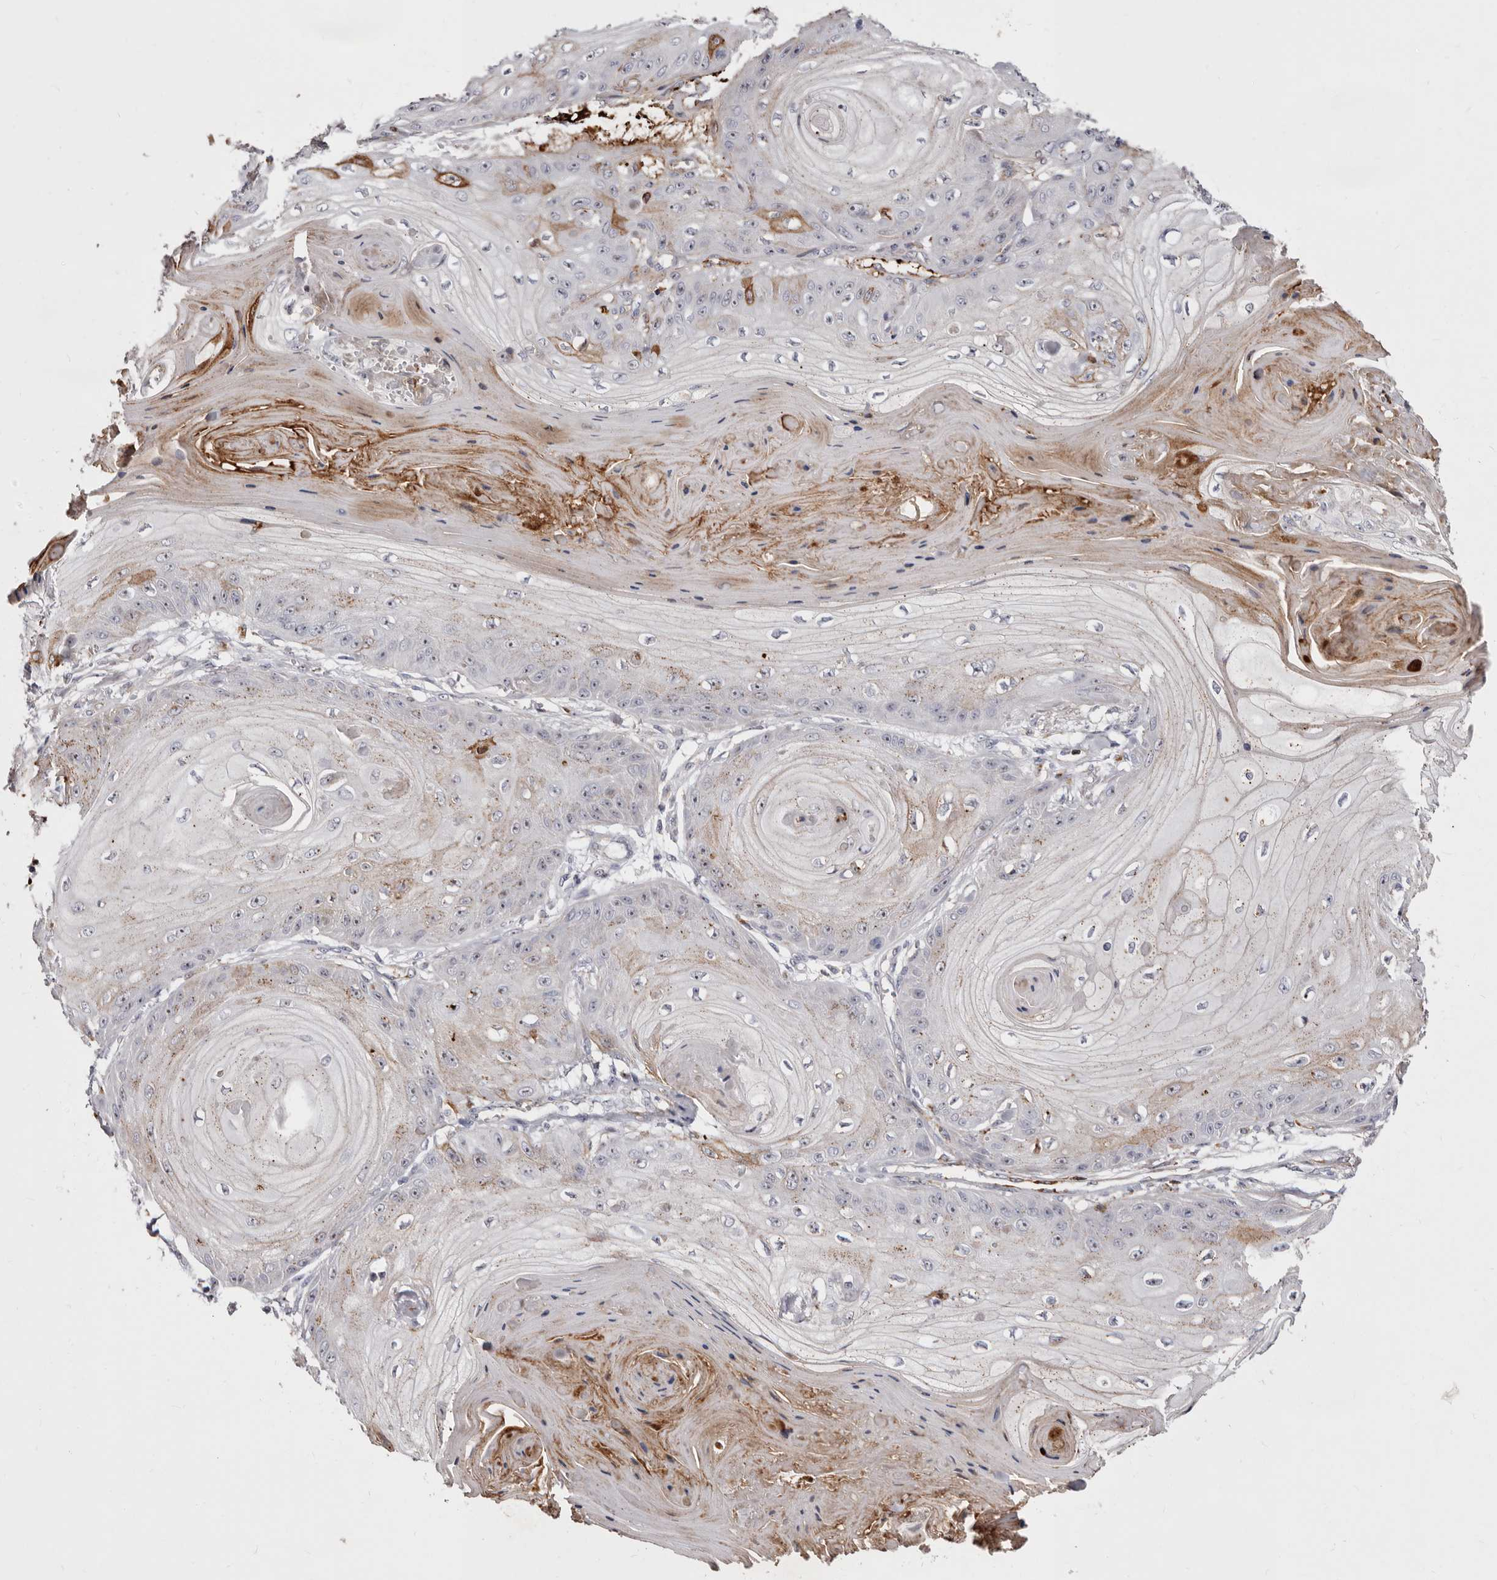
{"staining": {"intensity": "weak", "quantity": "<25%", "location": "cytoplasmic/membranous"}, "tissue": "skin cancer", "cell_type": "Tumor cells", "image_type": "cancer", "snomed": [{"axis": "morphology", "description": "Squamous cell carcinoma, NOS"}, {"axis": "topography", "description": "Skin"}], "caption": "Tumor cells are negative for brown protein staining in skin squamous cell carcinoma.", "gene": "NUBPL", "patient": {"sex": "male", "age": 74}}